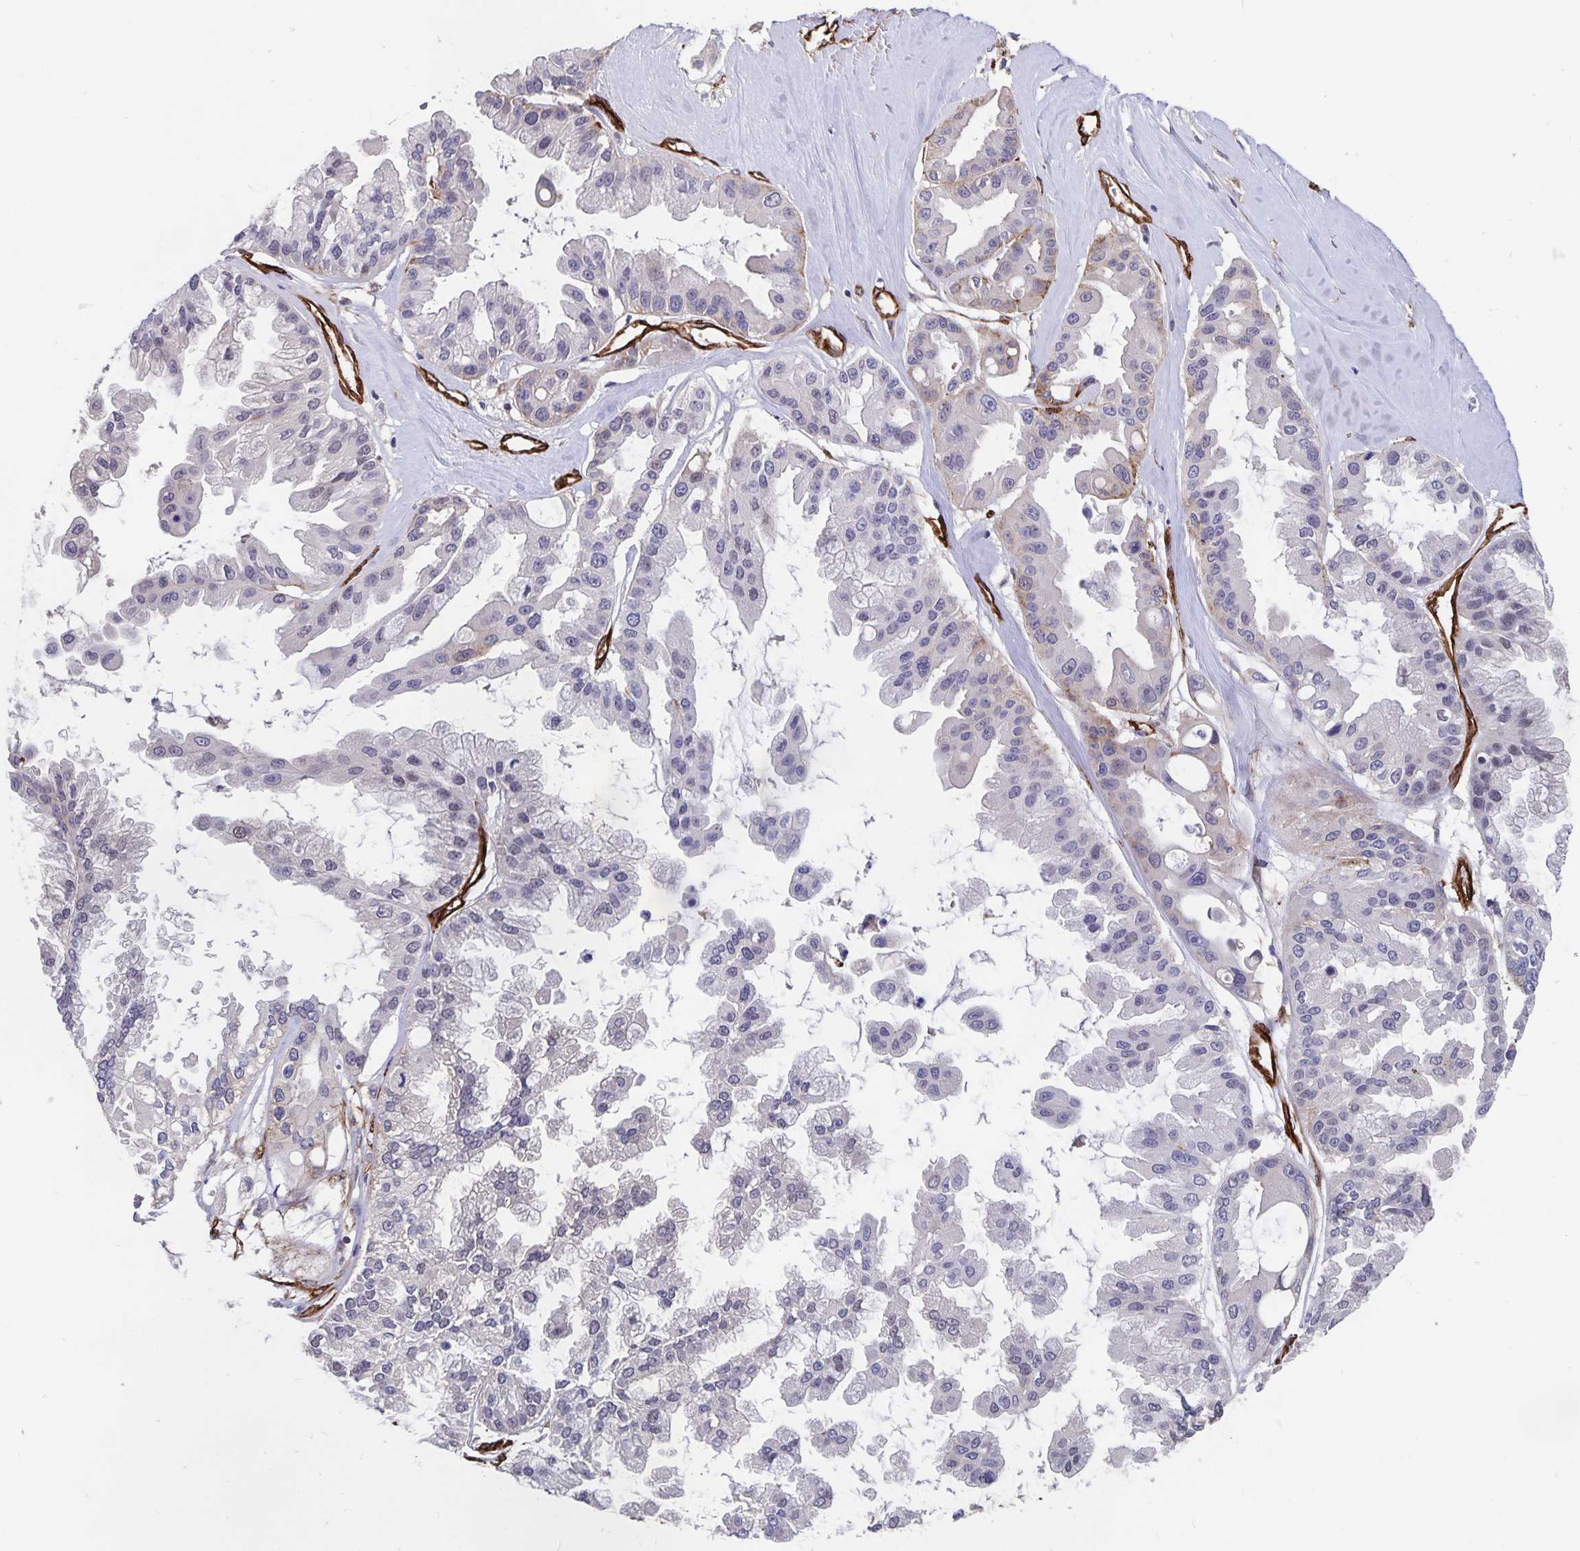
{"staining": {"intensity": "moderate", "quantity": "<25%", "location": "cytoplasmic/membranous"}, "tissue": "ovarian cancer", "cell_type": "Tumor cells", "image_type": "cancer", "snomed": [{"axis": "morphology", "description": "Cystadenocarcinoma, serous, NOS"}, {"axis": "topography", "description": "Ovary"}], "caption": "High-power microscopy captured an immunohistochemistry (IHC) histopathology image of ovarian cancer (serous cystadenocarcinoma), revealing moderate cytoplasmic/membranous staining in approximately <25% of tumor cells.", "gene": "DCHS2", "patient": {"sex": "female", "age": 56}}